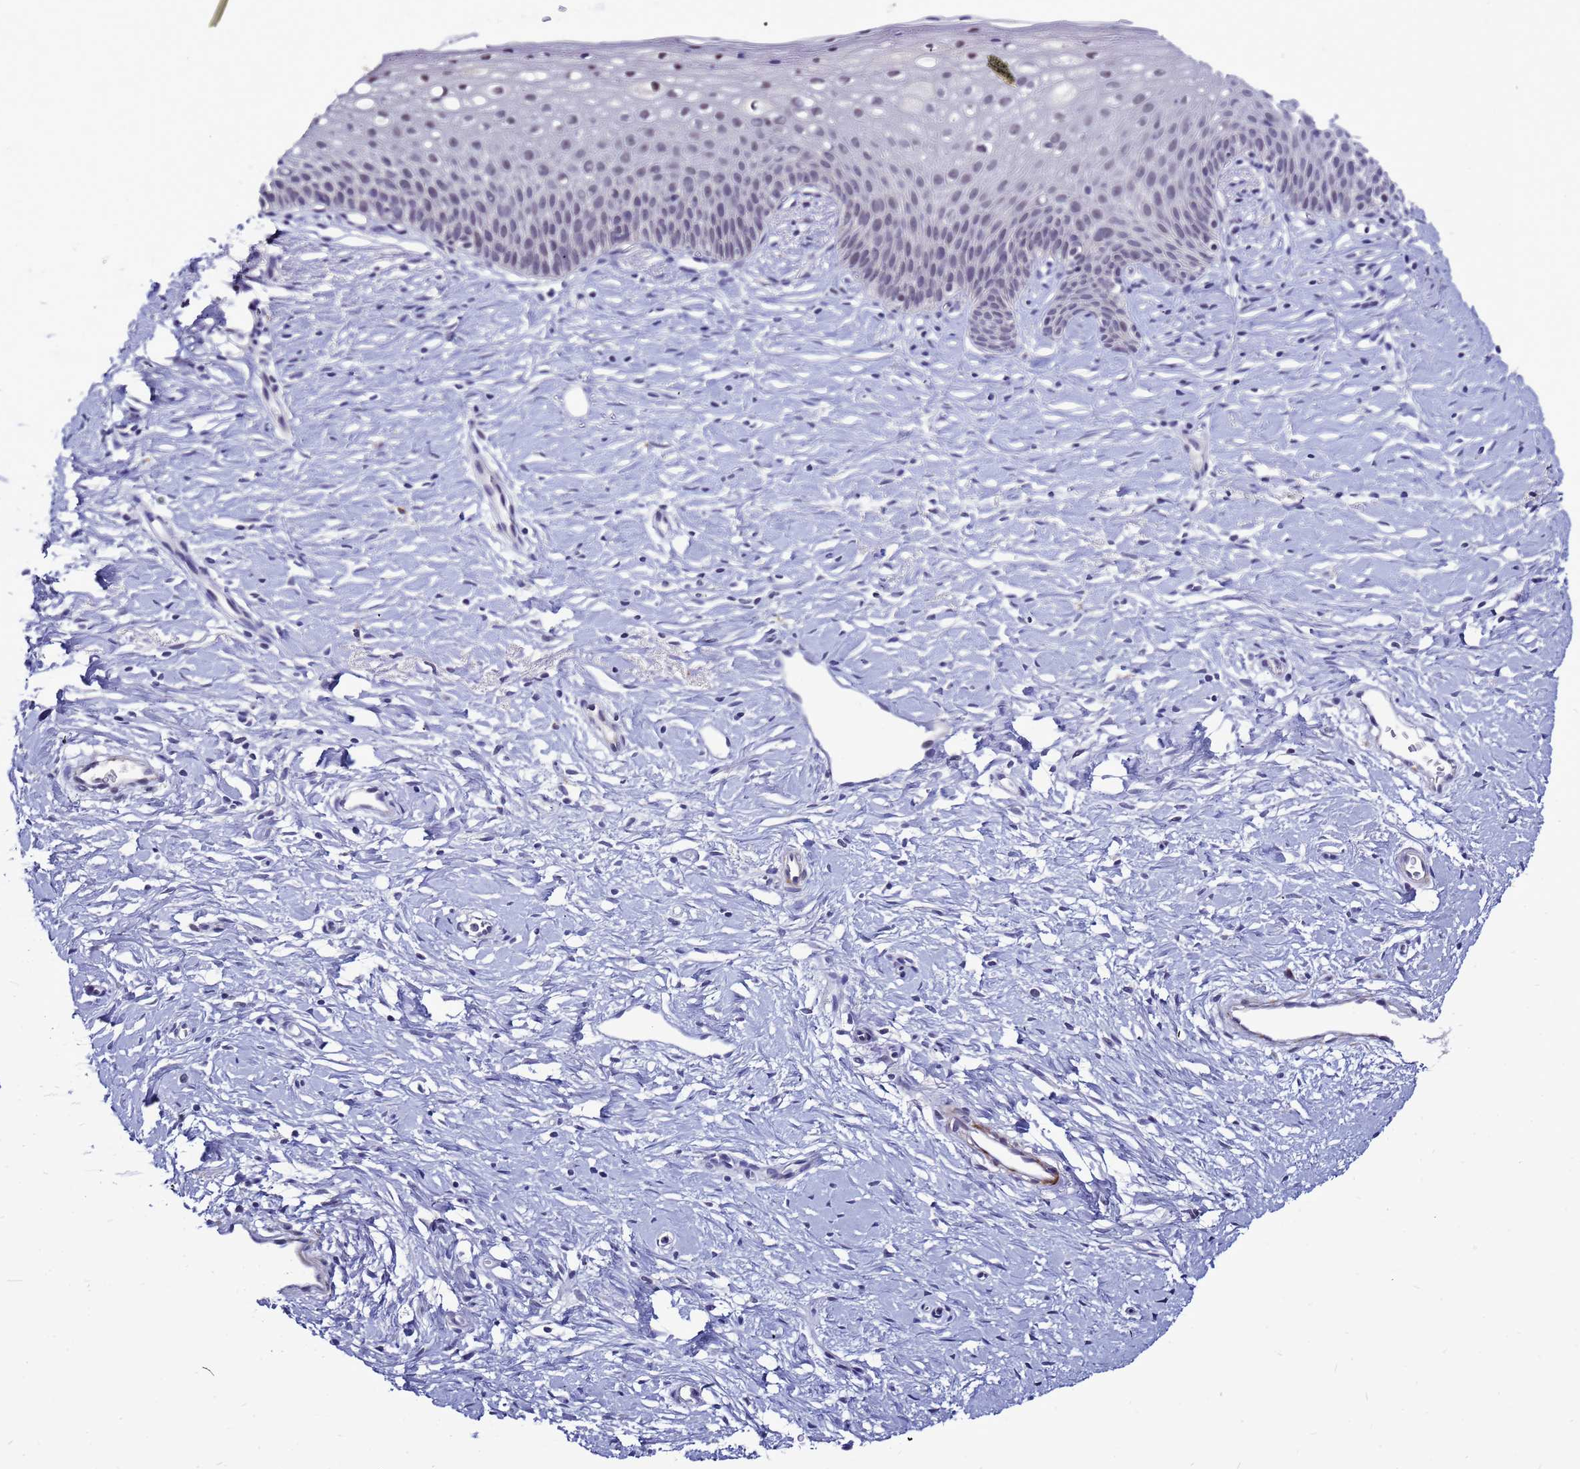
{"staining": {"intensity": "weak", "quantity": "<25%", "location": "cytoplasmic/membranous"}, "tissue": "cervix", "cell_type": "Glandular cells", "image_type": "normal", "snomed": [{"axis": "morphology", "description": "Normal tissue, NOS"}, {"axis": "topography", "description": "Cervix"}], "caption": "This is a image of immunohistochemistry staining of unremarkable cervix, which shows no positivity in glandular cells.", "gene": "CXorf65", "patient": {"sex": "female", "age": 36}}